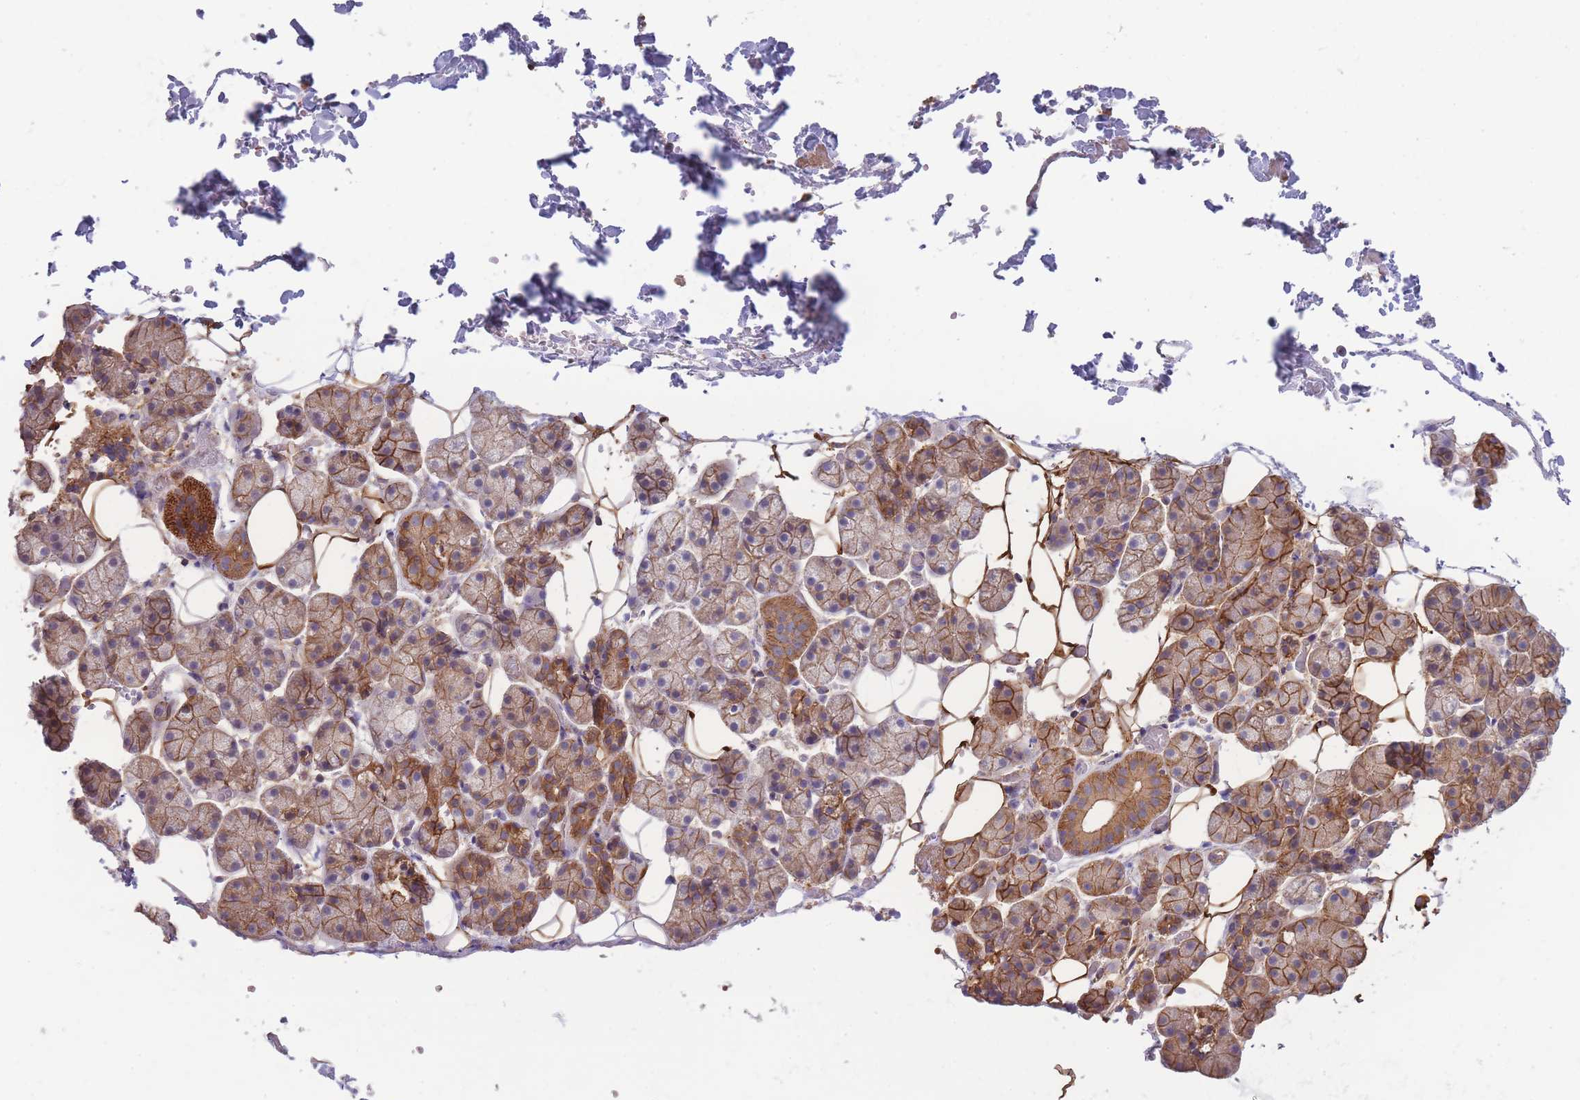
{"staining": {"intensity": "moderate", "quantity": ">75%", "location": "cytoplasmic/membranous"}, "tissue": "salivary gland", "cell_type": "Glandular cells", "image_type": "normal", "snomed": [{"axis": "morphology", "description": "Normal tissue, NOS"}, {"axis": "topography", "description": "Salivary gland"}], "caption": "This photomicrograph demonstrates immunohistochemistry (IHC) staining of benign salivary gland, with medium moderate cytoplasmic/membranous positivity in about >75% of glandular cells.", "gene": "STEAP3", "patient": {"sex": "female", "age": 33}}